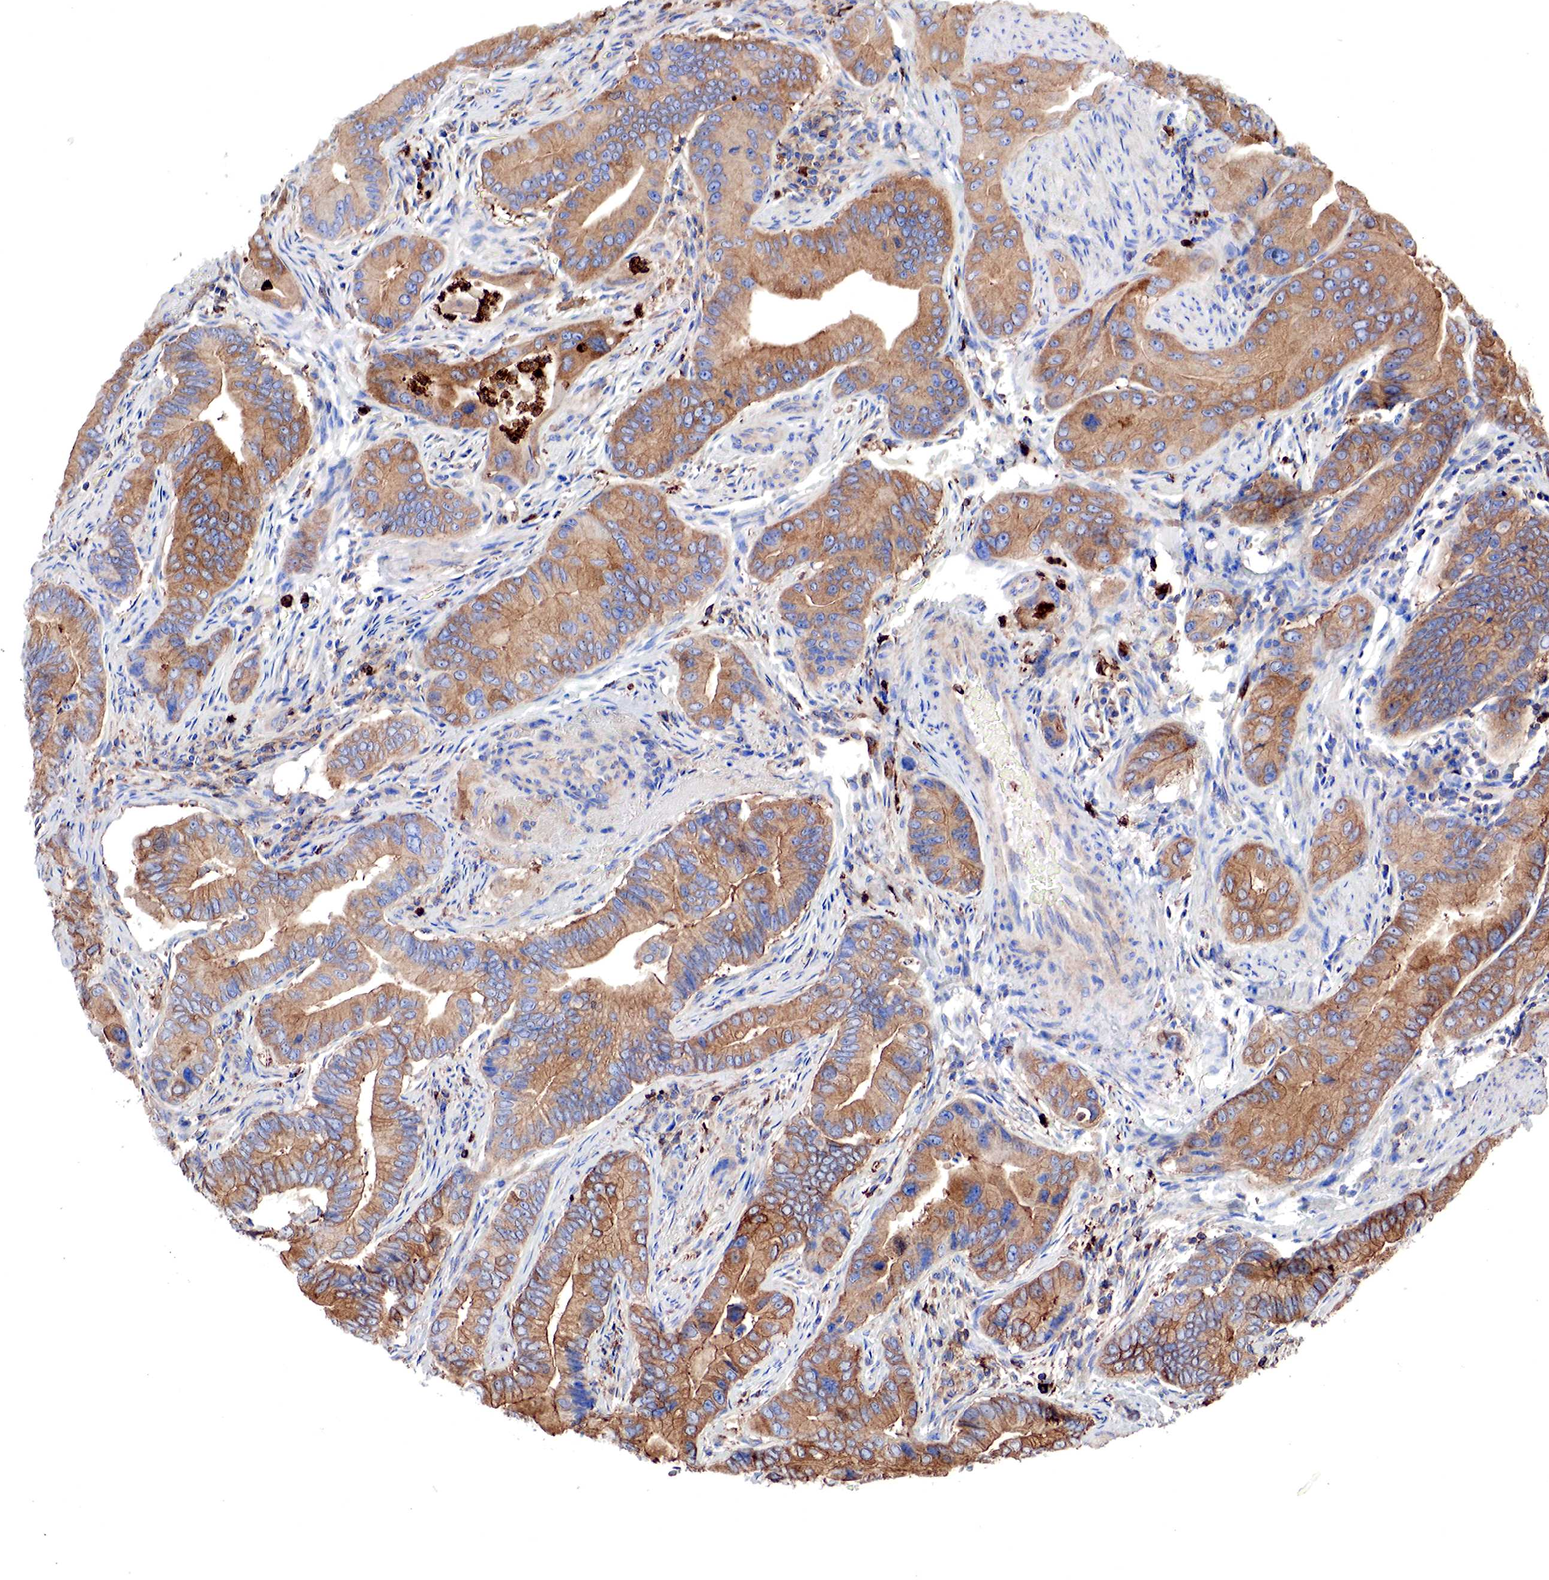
{"staining": {"intensity": "moderate", "quantity": "25%-75%", "location": "cytoplasmic/membranous"}, "tissue": "pancreatic cancer", "cell_type": "Tumor cells", "image_type": "cancer", "snomed": [{"axis": "morphology", "description": "Adenocarcinoma, NOS"}, {"axis": "topography", "description": "Pancreas"}, {"axis": "topography", "description": "Stomach, upper"}], "caption": "Immunohistochemistry (IHC) staining of pancreatic adenocarcinoma, which reveals medium levels of moderate cytoplasmic/membranous expression in approximately 25%-75% of tumor cells indicating moderate cytoplasmic/membranous protein expression. The staining was performed using DAB (3,3'-diaminobenzidine) (brown) for protein detection and nuclei were counterstained in hematoxylin (blue).", "gene": "G6PD", "patient": {"sex": "male", "age": 77}}